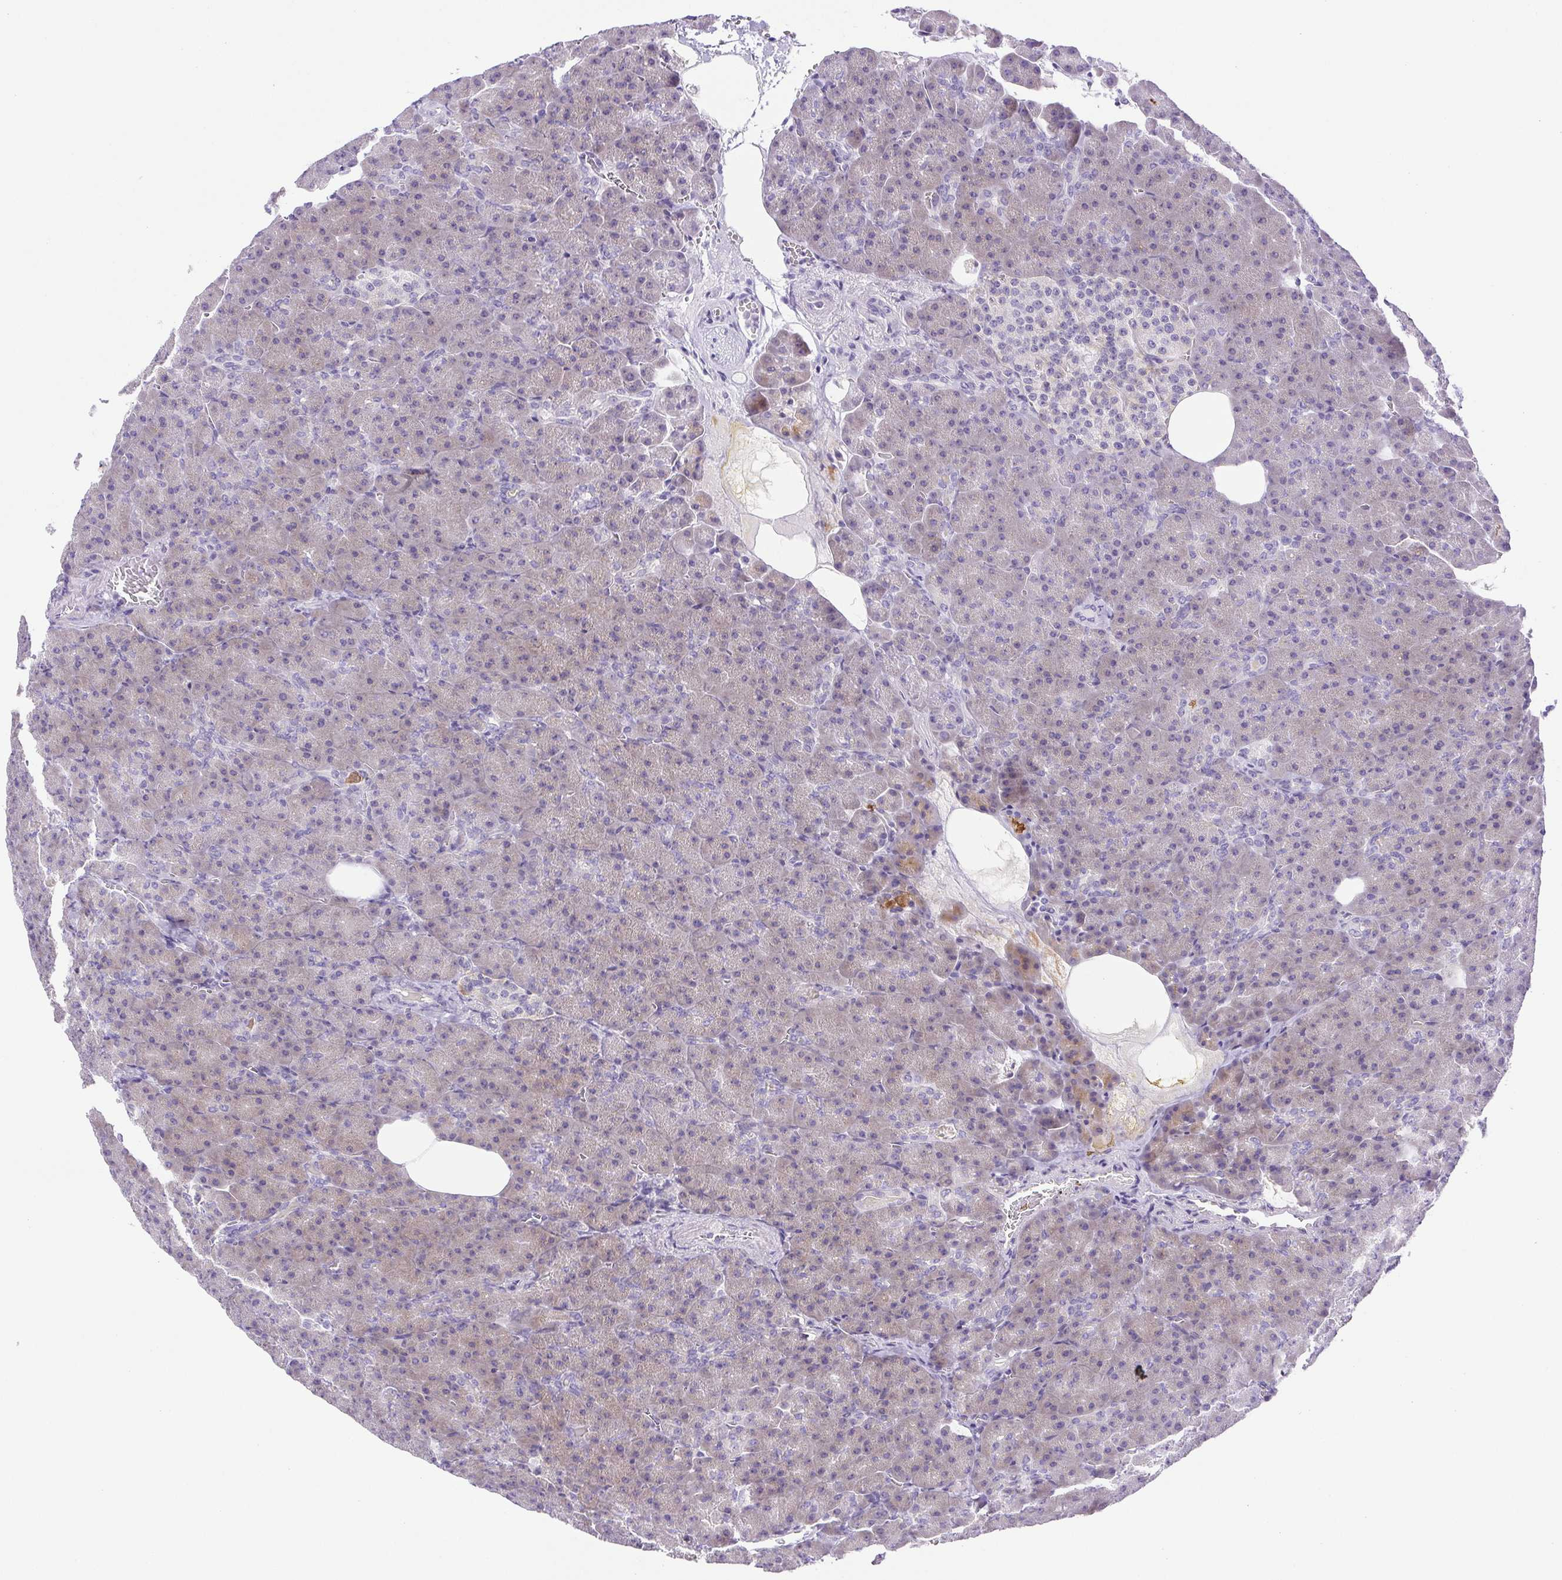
{"staining": {"intensity": "negative", "quantity": "none", "location": "none"}, "tissue": "pancreas", "cell_type": "Exocrine glandular cells", "image_type": "normal", "snomed": [{"axis": "morphology", "description": "Normal tissue, NOS"}, {"axis": "topography", "description": "Pancreas"}], "caption": "Immunohistochemistry image of normal pancreas: pancreas stained with DAB displays no significant protein positivity in exocrine glandular cells.", "gene": "PAPPA2", "patient": {"sex": "female", "age": 74}}